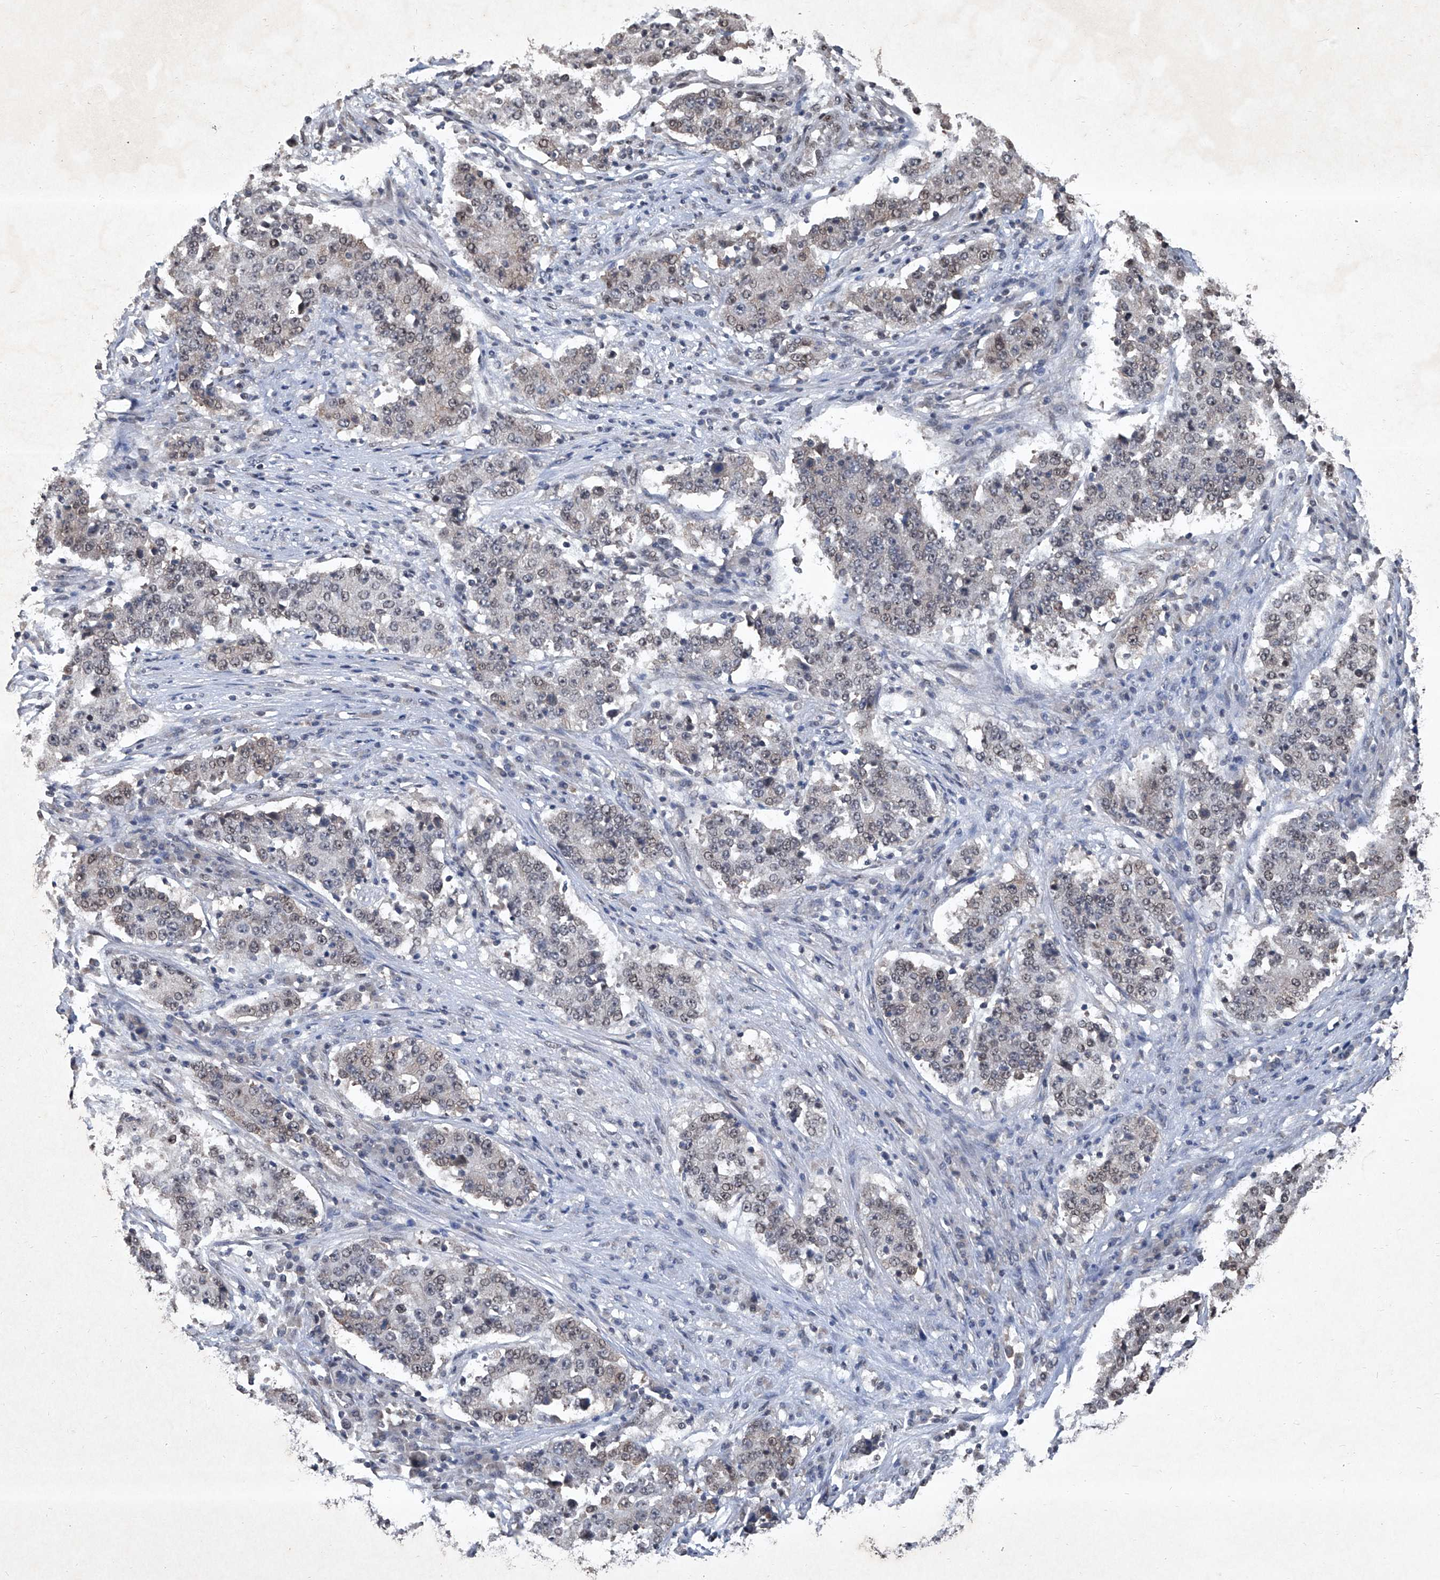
{"staining": {"intensity": "weak", "quantity": ">75%", "location": "nuclear"}, "tissue": "stomach cancer", "cell_type": "Tumor cells", "image_type": "cancer", "snomed": [{"axis": "morphology", "description": "Adenocarcinoma, NOS"}, {"axis": "topography", "description": "Stomach"}], "caption": "Immunohistochemical staining of adenocarcinoma (stomach) displays low levels of weak nuclear staining in about >75% of tumor cells.", "gene": "DDX39B", "patient": {"sex": "male", "age": 59}}